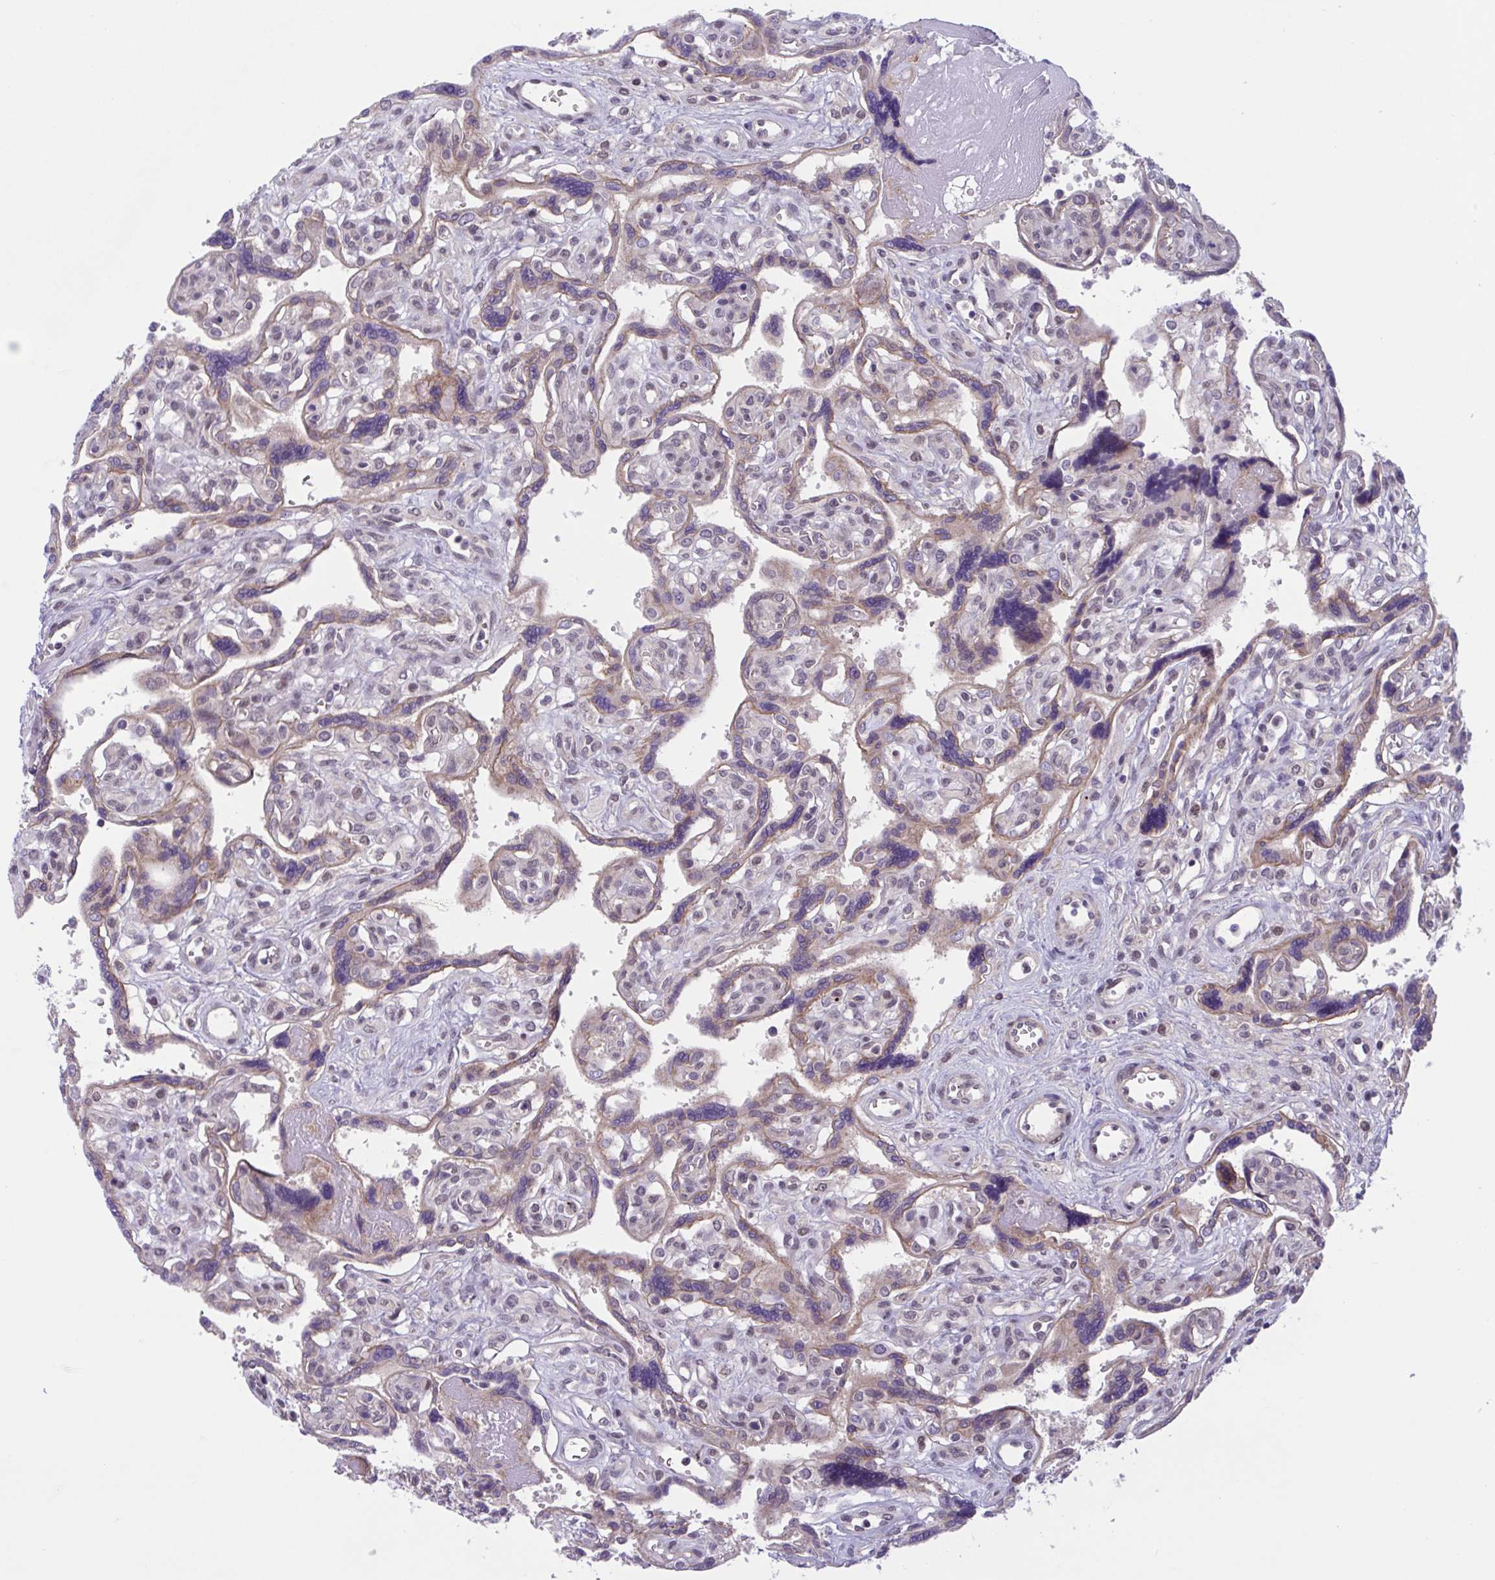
{"staining": {"intensity": "weak", "quantity": "25%-75%", "location": "cytoplasmic/membranous"}, "tissue": "placenta", "cell_type": "Trophoblastic cells", "image_type": "normal", "snomed": [{"axis": "morphology", "description": "Normal tissue, NOS"}, {"axis": "topography", "description": "Placenta"}], "caption": "A high-resolution image shows immunohistochemistry staining of benign placenta, which displays weak cytoplasmic/membranous staining in about 25%-75% of trophoblastic cells. The staining was performed using DAB, with brown indicating positive protein expression. Nuclei are stained blue with hematoxylin.", "gene": "TTC7B", "patient": {"sex": "female", "age": 39}}